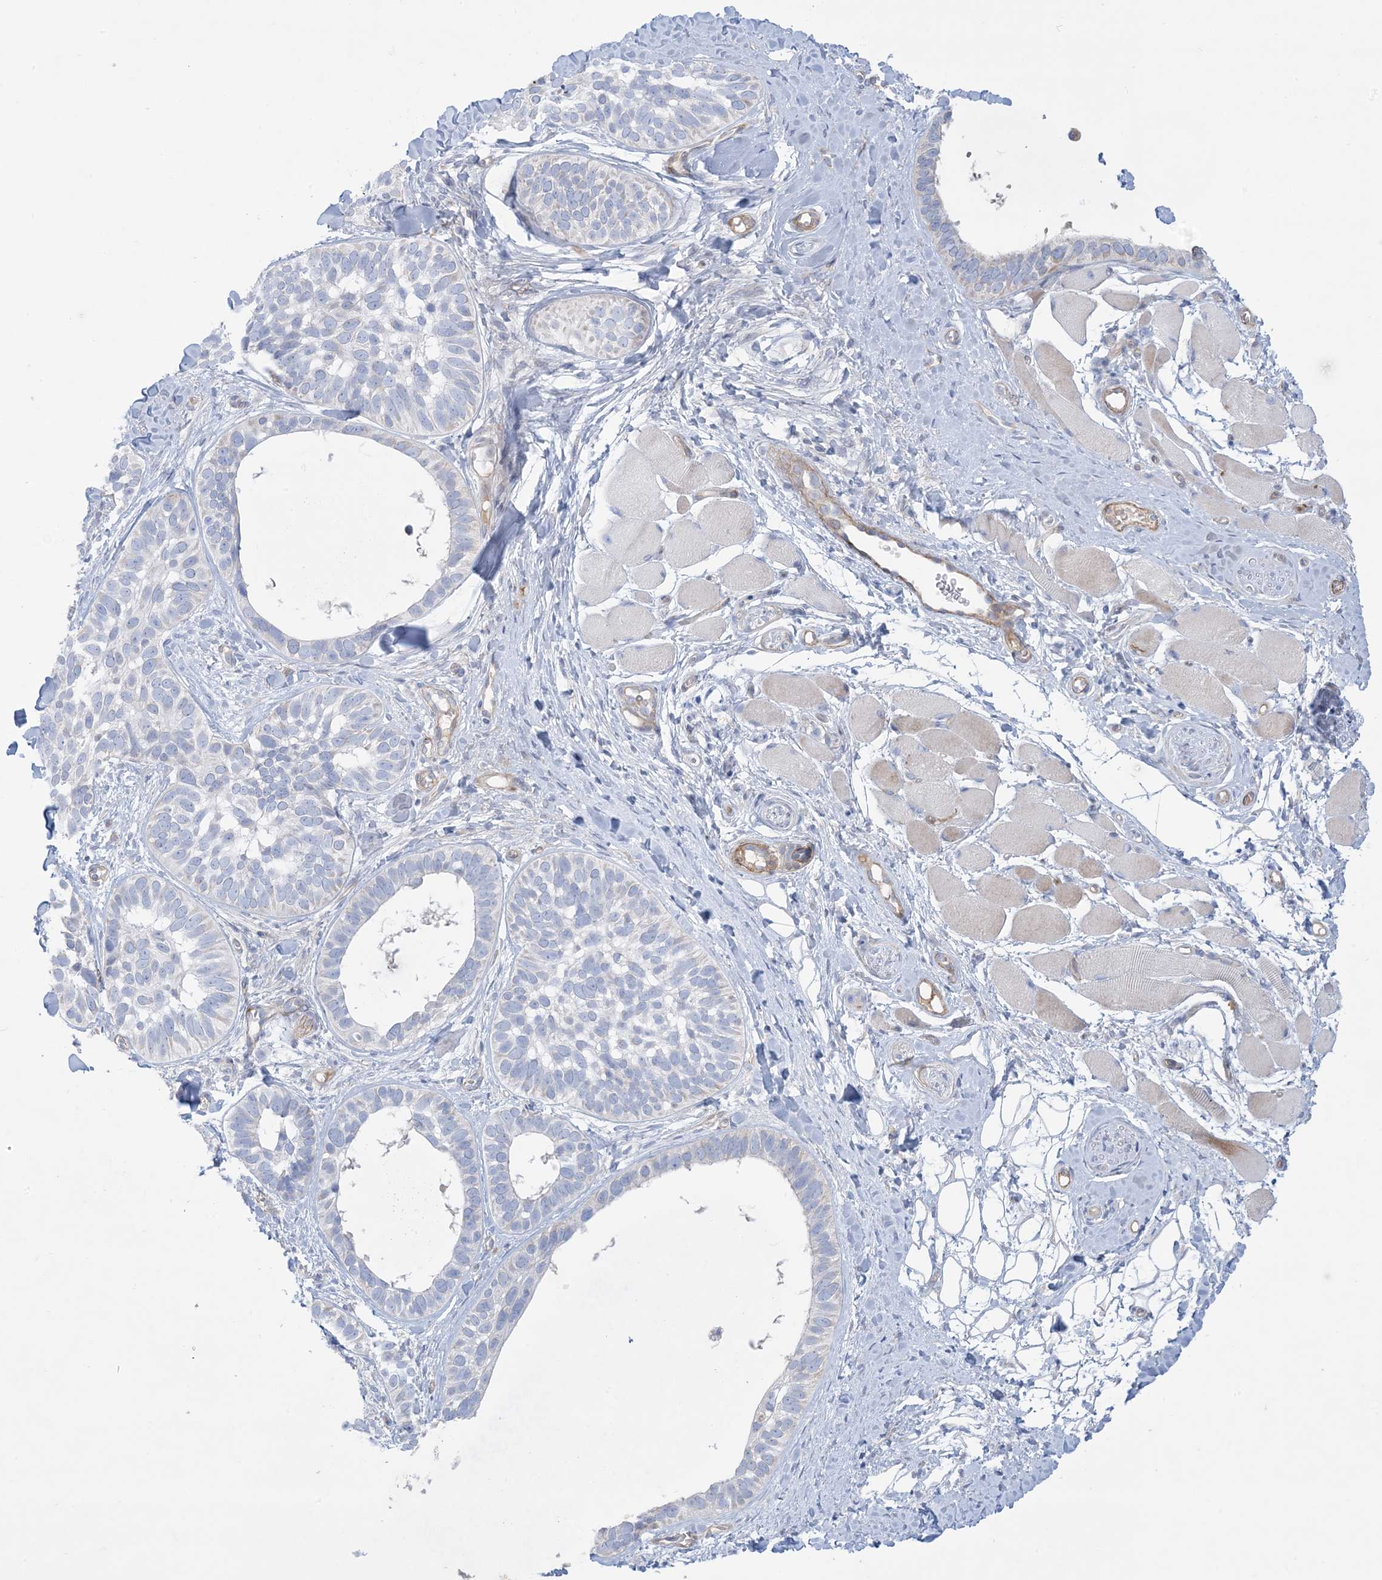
{"staining": {"intensity": "negative", "quantity": "none", "location": "none"}, "tissue": "skin cancer", "cell_type": "Tumor cells", "image_type": "cancer", "snomed": [{"axis": "morphology", "description": "Basal cell carcinoma"}, {"axis": "topography", "description": "Skin"}], "caption": "Tumor cells are negative for brown protein staining in skin basal cell carcinoma.", "gene": "ATP11C", "patient": {"sex": "male", "age": 62}}